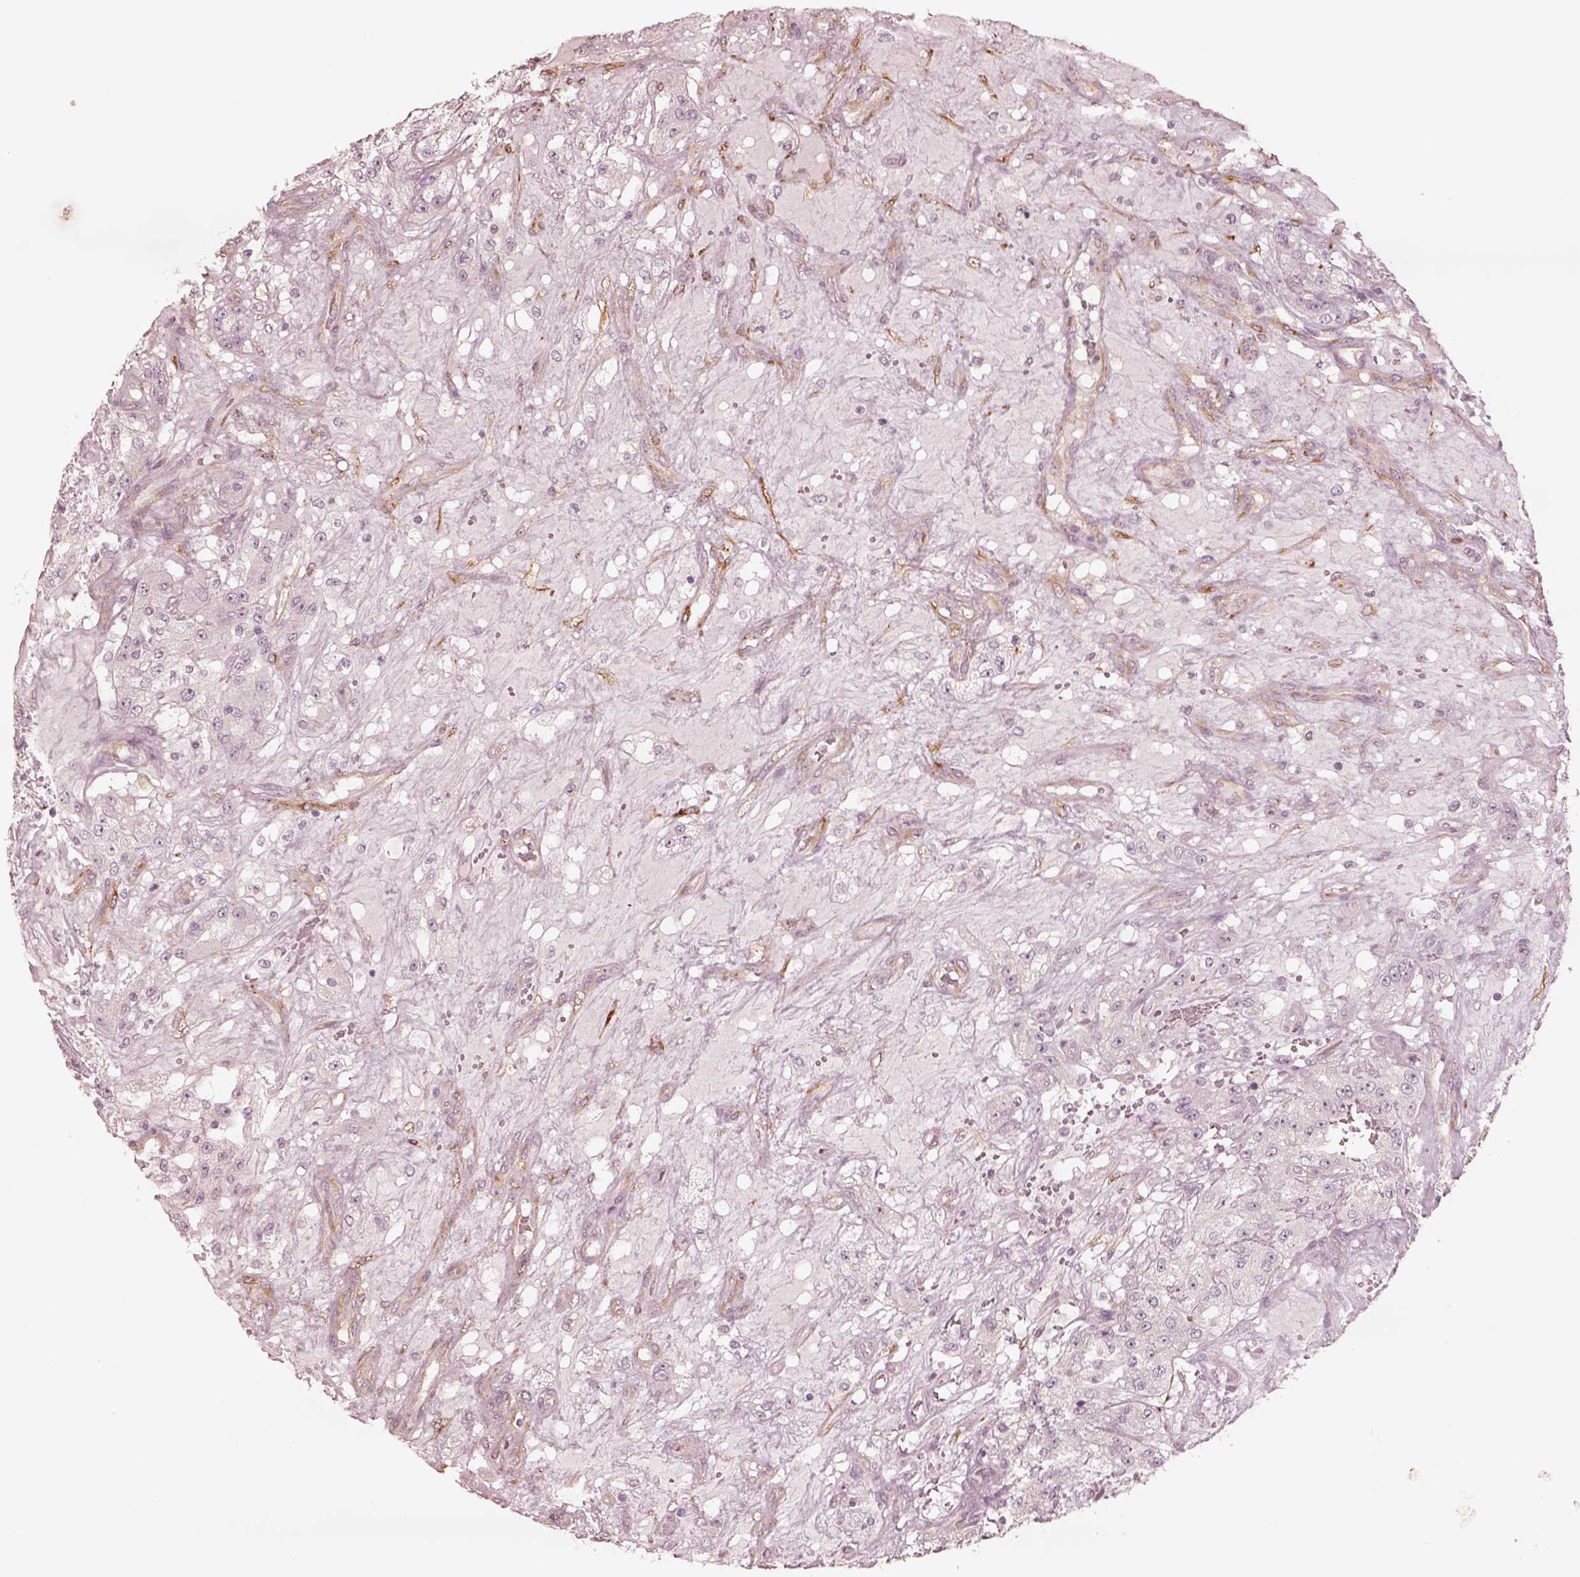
{"staining": {"intensity": "negative", "quantity": "none", "location": "none"}, "tissue": "renal cancer", "cell_type": "Tumor cells", "image_type": "cancer", "snomed": [{"axis": "morphology", "description": "Adenocarcinoma, NOS"}, {"axis": "topography", "description": "Kidney"}], "caption": "DAB (3,3'-diaminobenzidine) immunohistochemical staining of human adenocarcinoma (renal) displays no significant positivity in tumor cells.", "gene": "DNAAF9", "patient": {"sex": "female", "age": 63}}